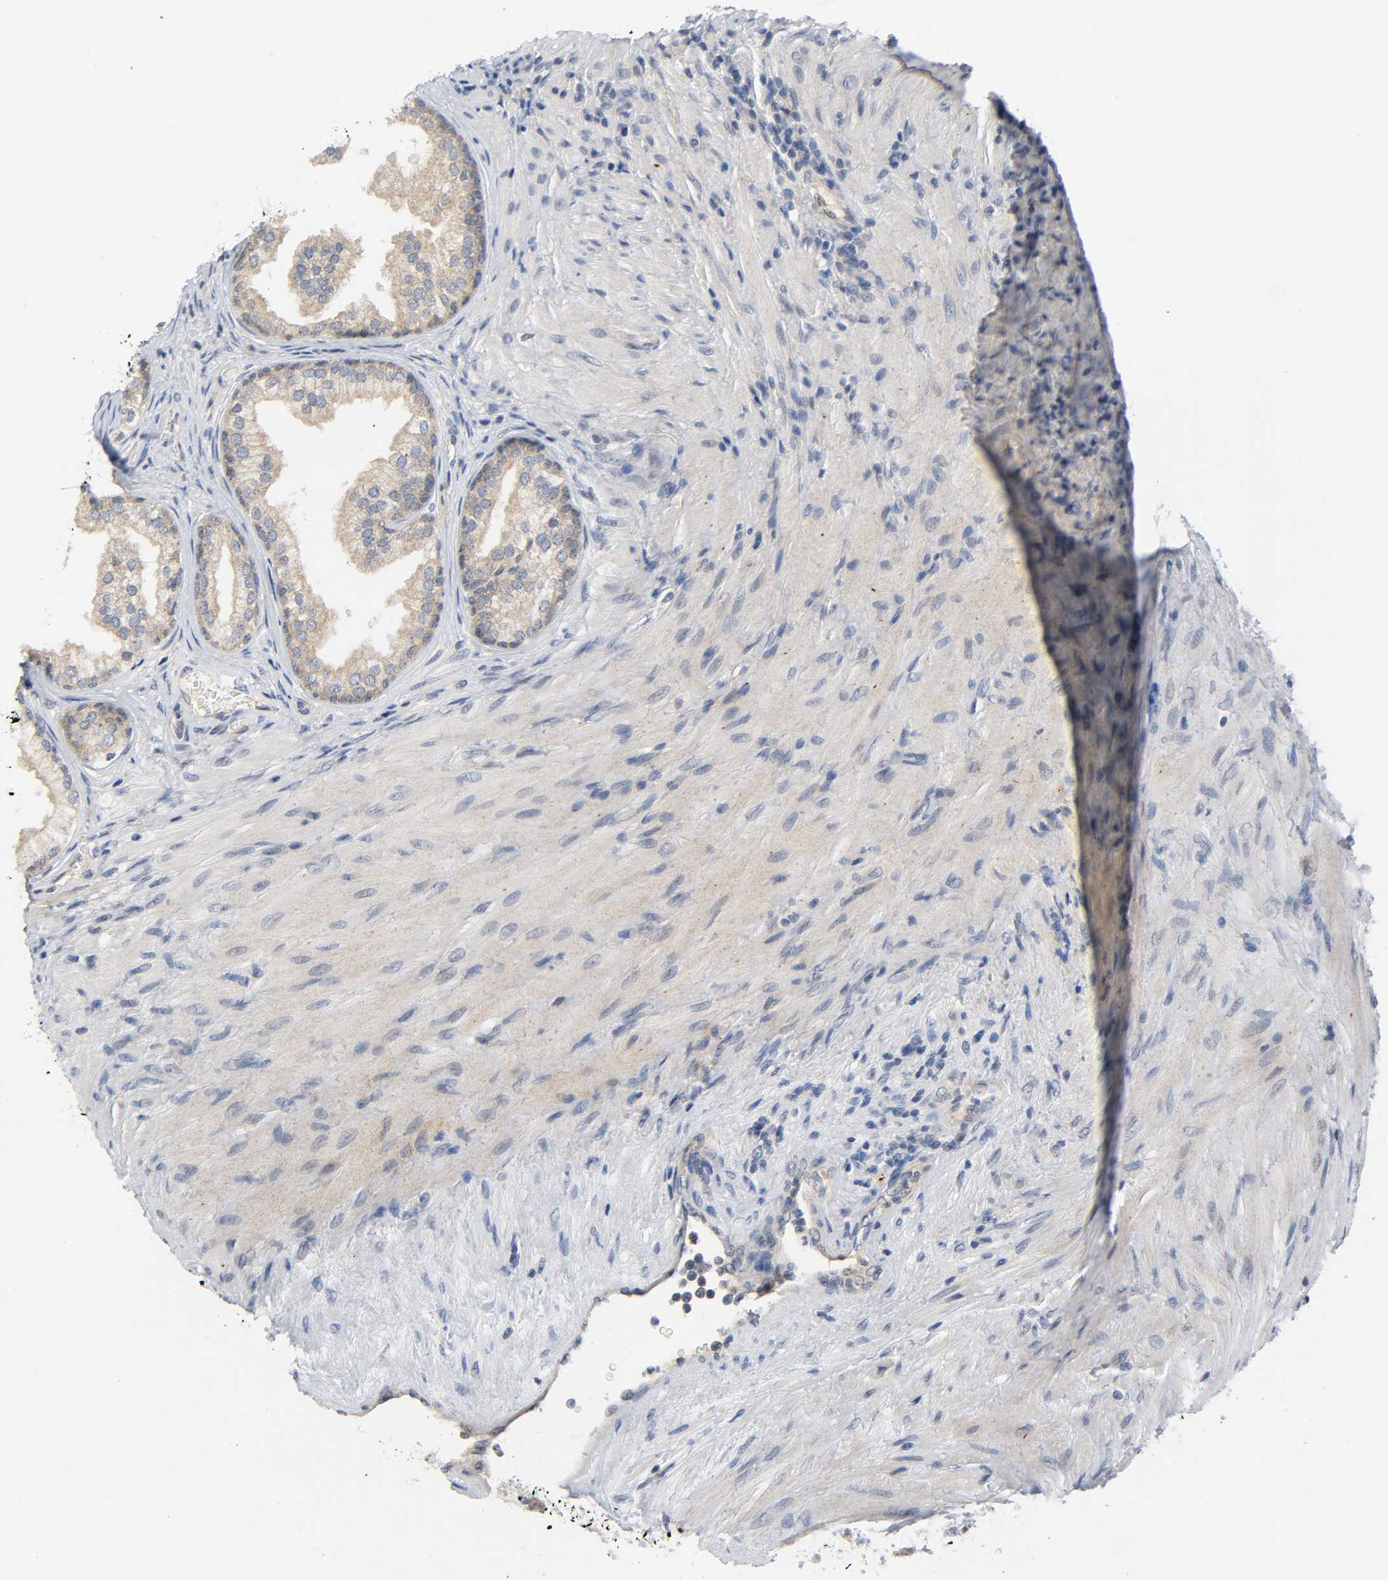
{"staining": {"intensity": "moderate", "quantity": ">75%", "location": "cytoplasmic/membranous"}, "tissue": "prostate", "cell_type": "Glandular cells", "image_type": "normal", "snomed": [{"axis": "morphology", "description": "Normal tissue, NOS"}, {"axis": "topography", "description": "Prostate"}], "caption": "Prostate stained for a protein (brown) demonstrates moderate cytoplasmic/membranous positive expression in about >75% of glandular cells.", "gene": "HDAC6", "patient": {"sex": "male", "age": 76}}